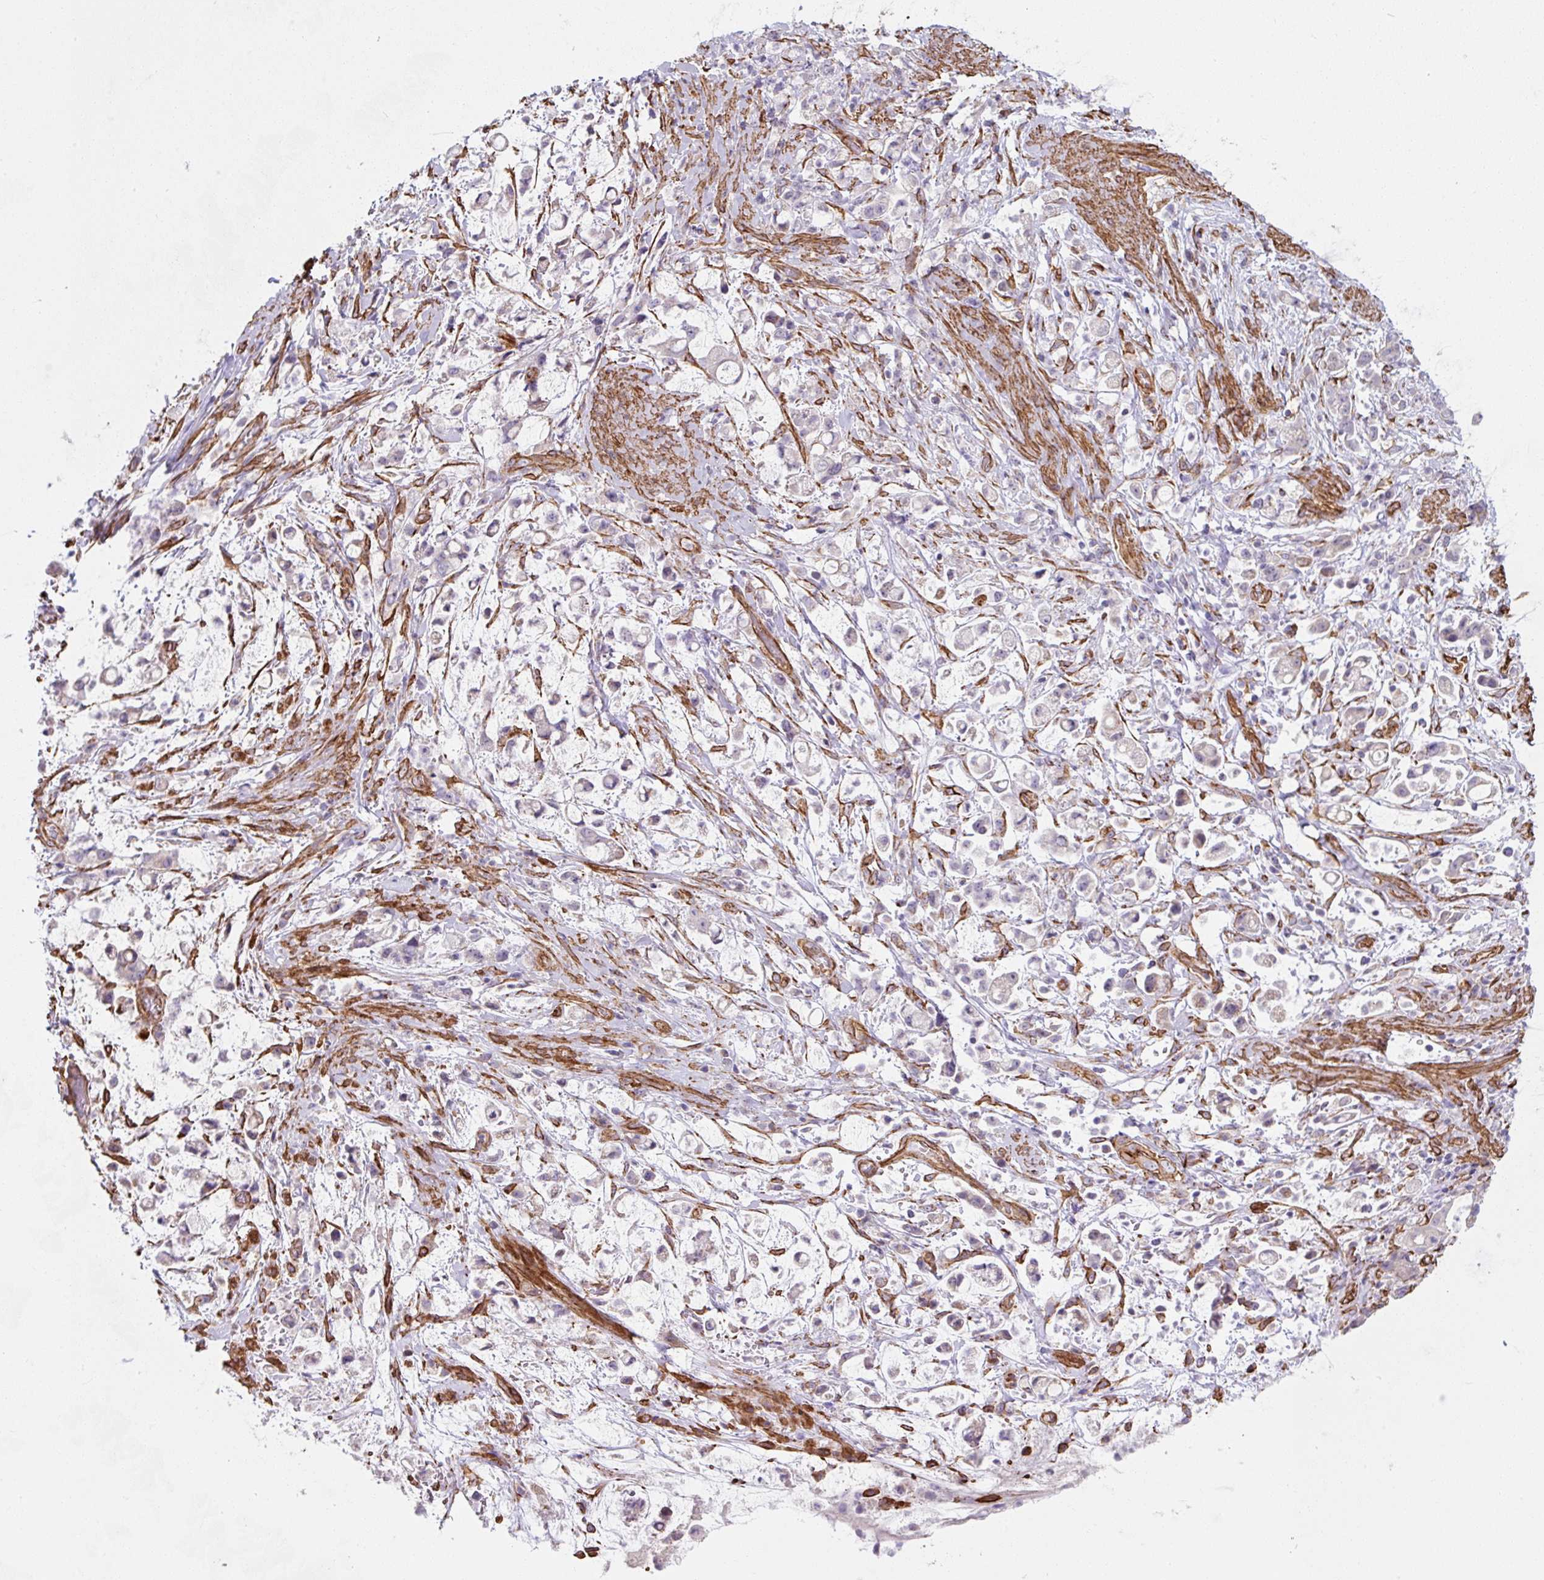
{"staining": {"intensity": "weak", "quantity": "<25%", "location": "cytoplasmic/membranous"}, "tissue": "stomach cancer", "cell_type": "Tumor cells", "image_type": "cancer", "snomed": [{"axis": "morphology", "description": "Adenocarcinoma, NOS"}, {"axis": "topography", "description": "Stomach"}], "caption": "This is an immunohistochemistry photomicrograph of human adenocarcinoma (stomach). There is no expression in tumor cells.", "gene": "ANKUB1", "patient": {"sex": "female", "age": 60}}